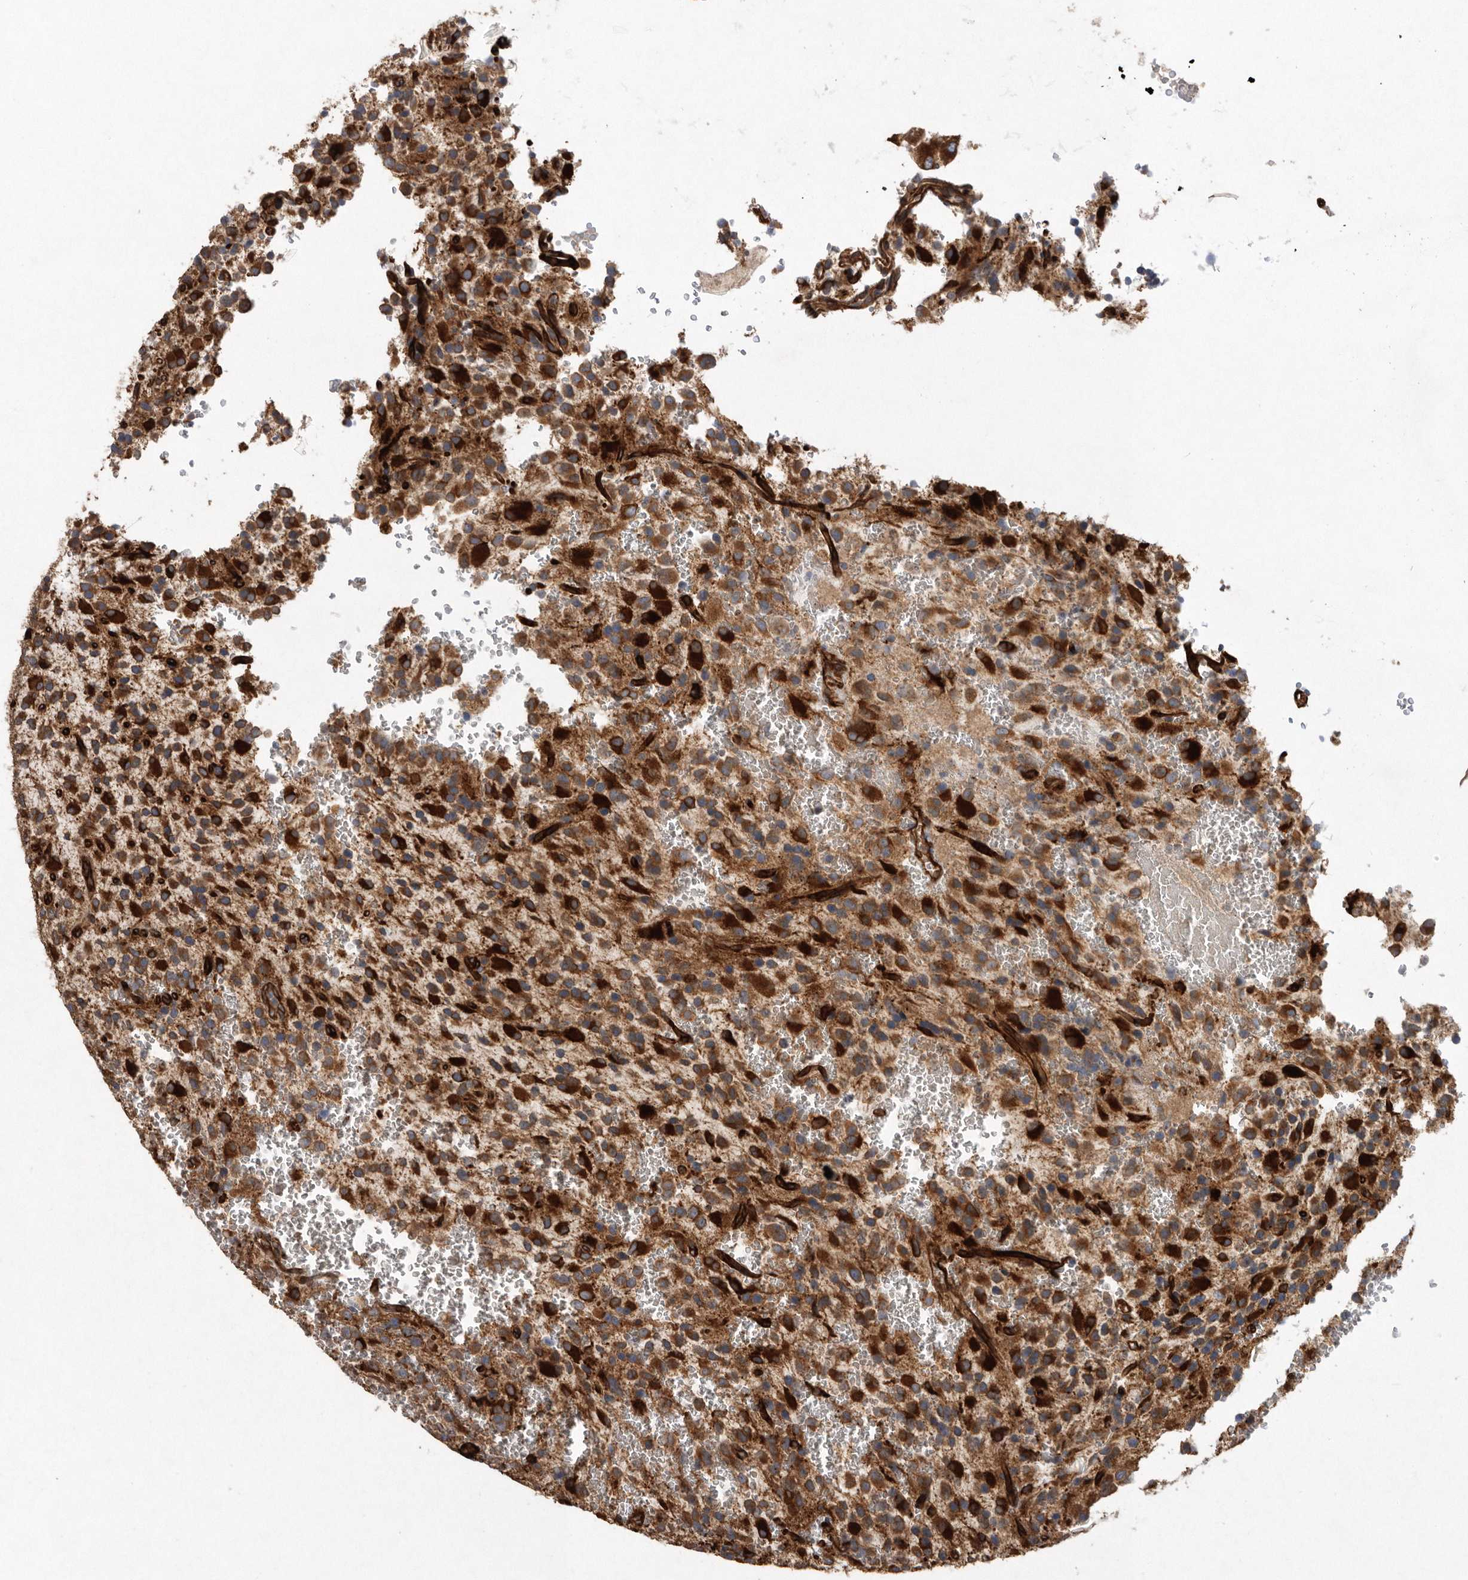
{"staining": {"intensity": "strong", "quantity": ">75%", "location": "cytoplasmic/membranous"}, "tissue": "glioma", "cell_type": "Tumor cells", "image_type": "cancer", "snomed": [{"axis": "morphology", "description": "Glioma, malignant, High grade"}, {"axis": "topography", "description": "Brain"}], "caption": "A brown stain highlights strong cytoplasmic/membranous positivity of a protein in human malignant high-grade glioma tumor cells. (DAB IHC, brown staining for protein, blue staining for nuclei).", "gene": "PON2", "patient": {"sex": "male", "age": 34}}